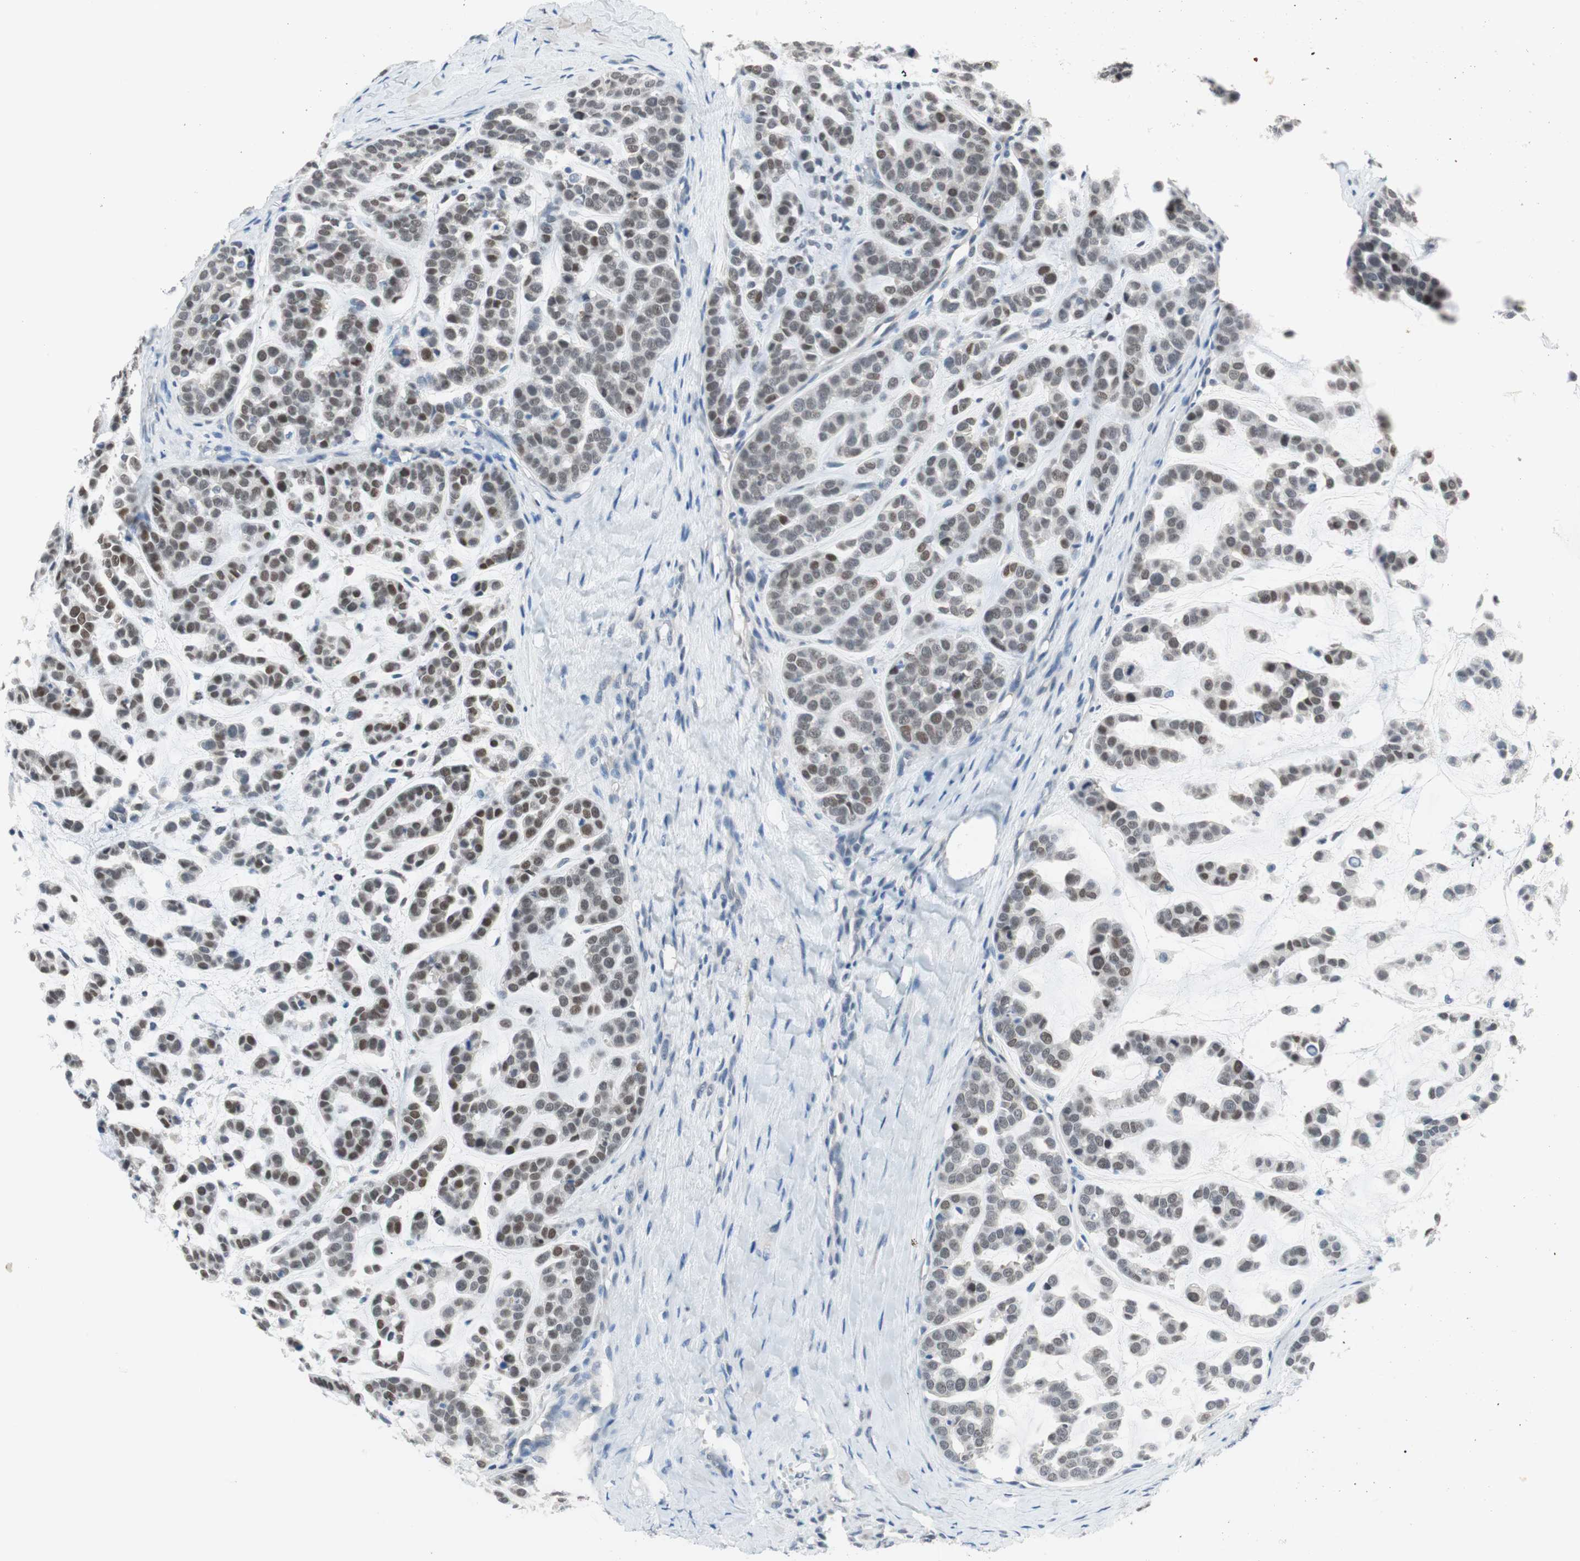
{"staining": {"intensity": "weak", "quantity": "25%-75%", "location": "nuclear"}, "tissue": "head and neck cancer", "cell_type": "Tumor cells", "image_type": "cancer", "snomed": [{"axis": "morphology", "description": "Adenocarcinoma, NOS"}, {"axis": "morphology", "description": "Adenoma, NOS"}, {"axis": "topography", "description": "Head-Neck"}], "caption": "Approximately 25%-75% of tumor cells in human head and neck cancer (adenoma) exhibit weak nuclear protein expression as visualized by brown immunohistochemical staining.", "gene": "GRHL1", "patient": {"sex": "female", "age": 55}}